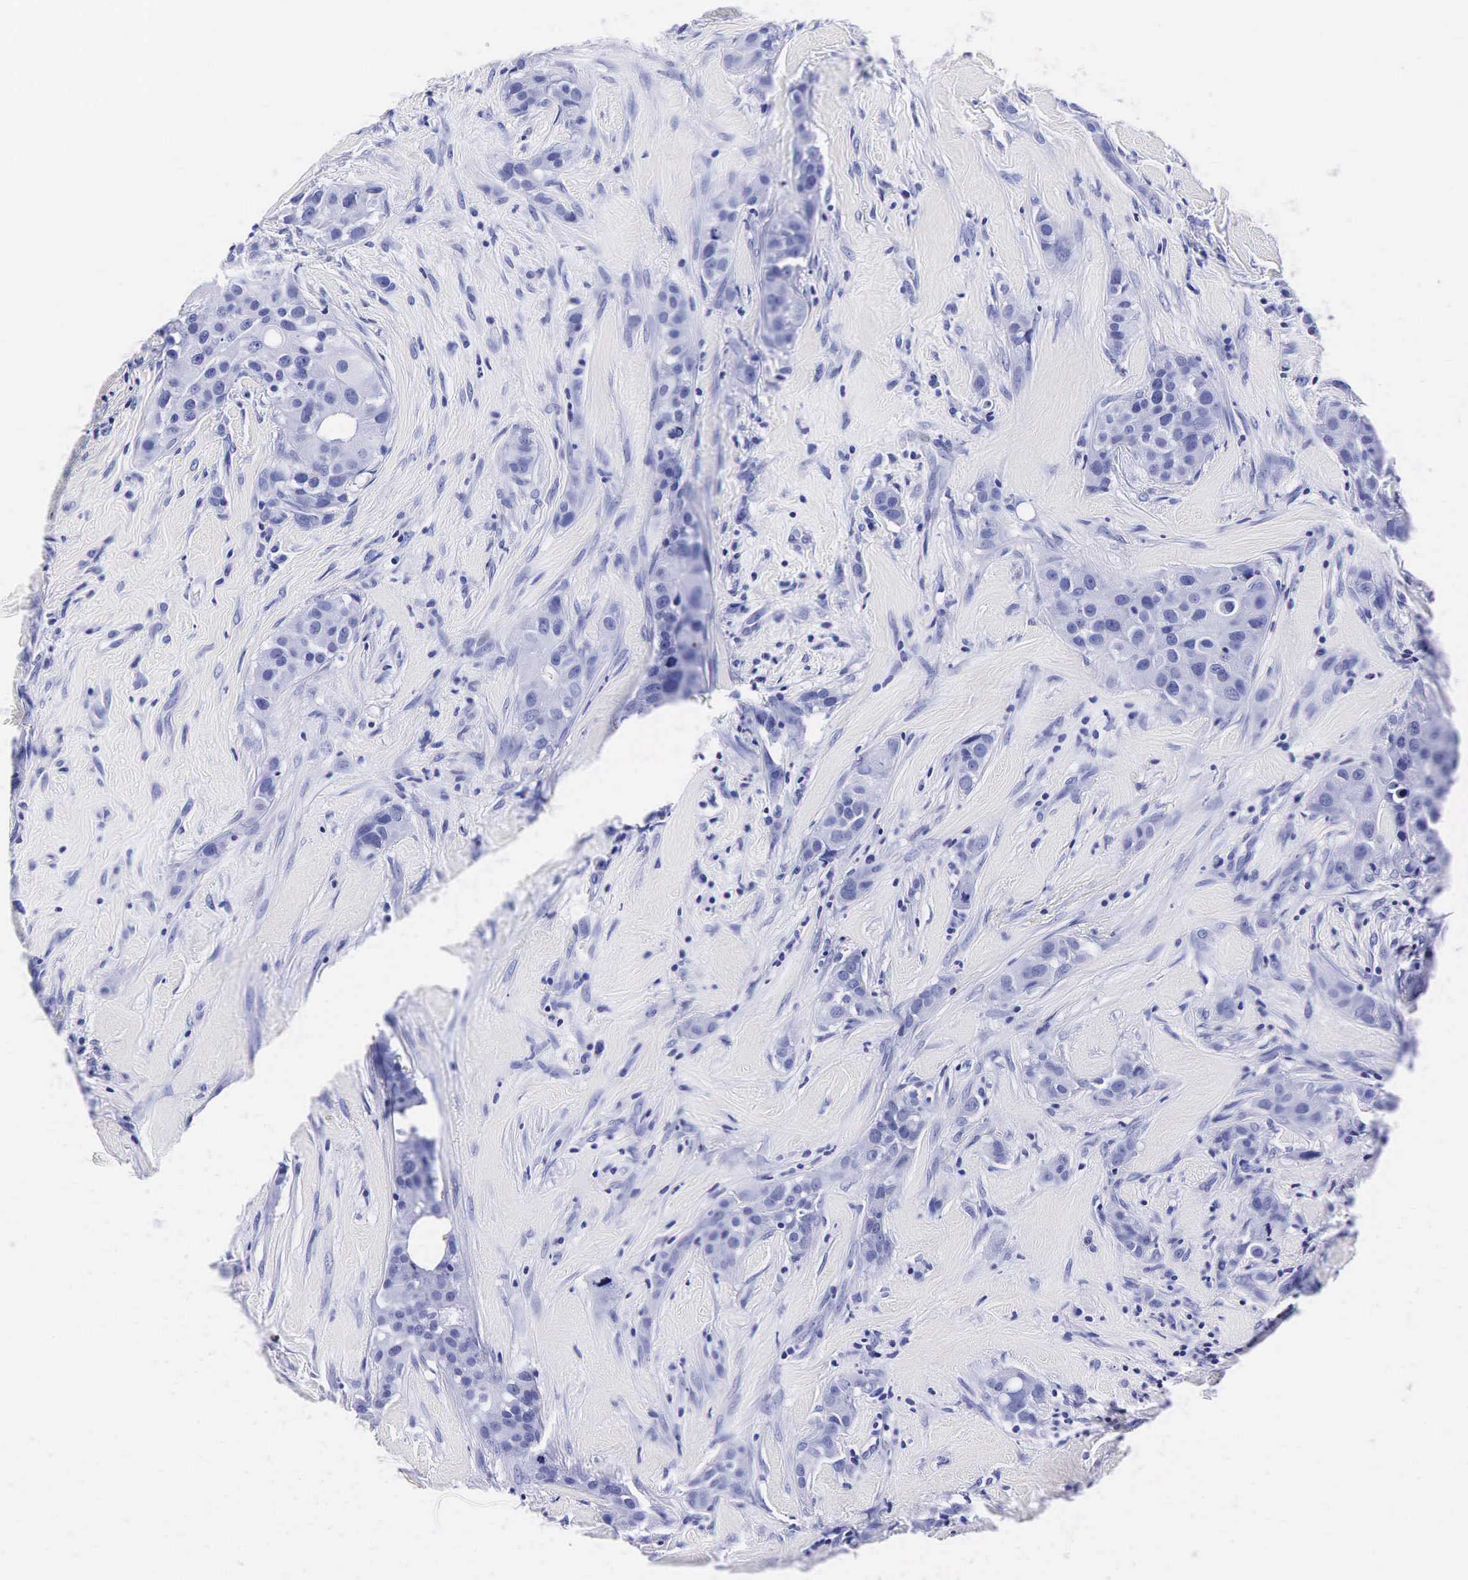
{"staining": {"intensity": "negative", "quantity": "none", "location": "none"}, "tissue": "breast cancer", "cell_type": "Tumor cells", "image_type": "cancer", "snomed": [{"axis": "morphology", "description": "Duct carcinoma"}, {"axis": "topography", "description": "Breast"}], "caption": "Breast invasive ductal carcinoma was stained to show a protein in brown. There is no significant staining in tumor cells.", "gene": "KLK3", "patient": {"sex": "female", "age": 45}}